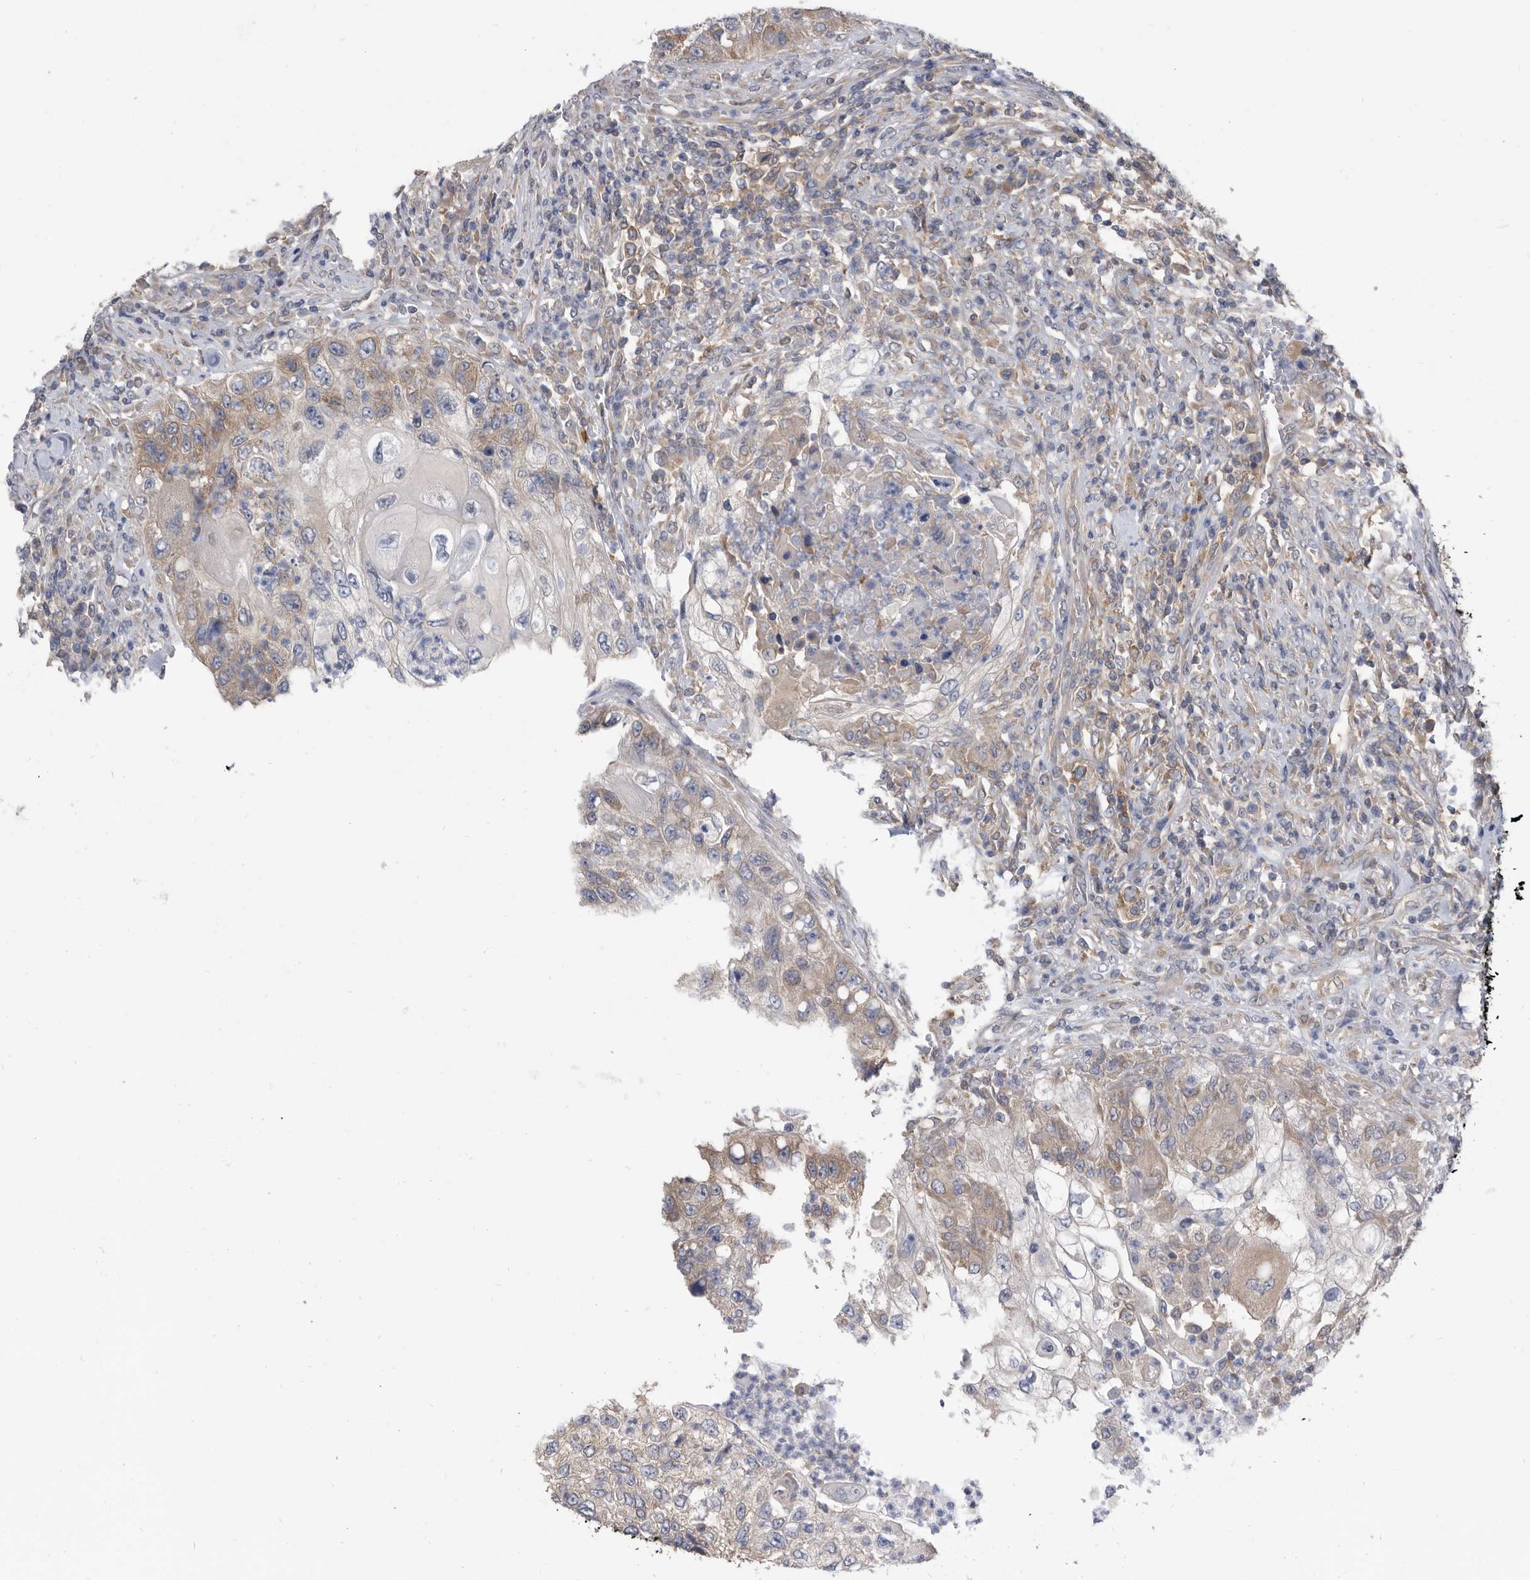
{"staining": {"intensity": "weak", "quantity": "25%-75%", "location": "cytoplasmic/membranous"}, "tissue": "urothelial cancer", "cell_type": "Tumor cells", "image_type": "cancer", "snomed": [{"axis": "morphology", "description": "Urothelial carcinoma, High grade"}, {"axis": "topography", "description": "Urinary bladder"}], "caption": "Urothelial carcinoma (high-grade) was stained to show a protein in brown. There is low levels of weak cytoplasmic/membranous positivity in about 25%-75% of tumor cells.", "gene": "CCT4", "patient": {"sex": "female", "age": 60}}